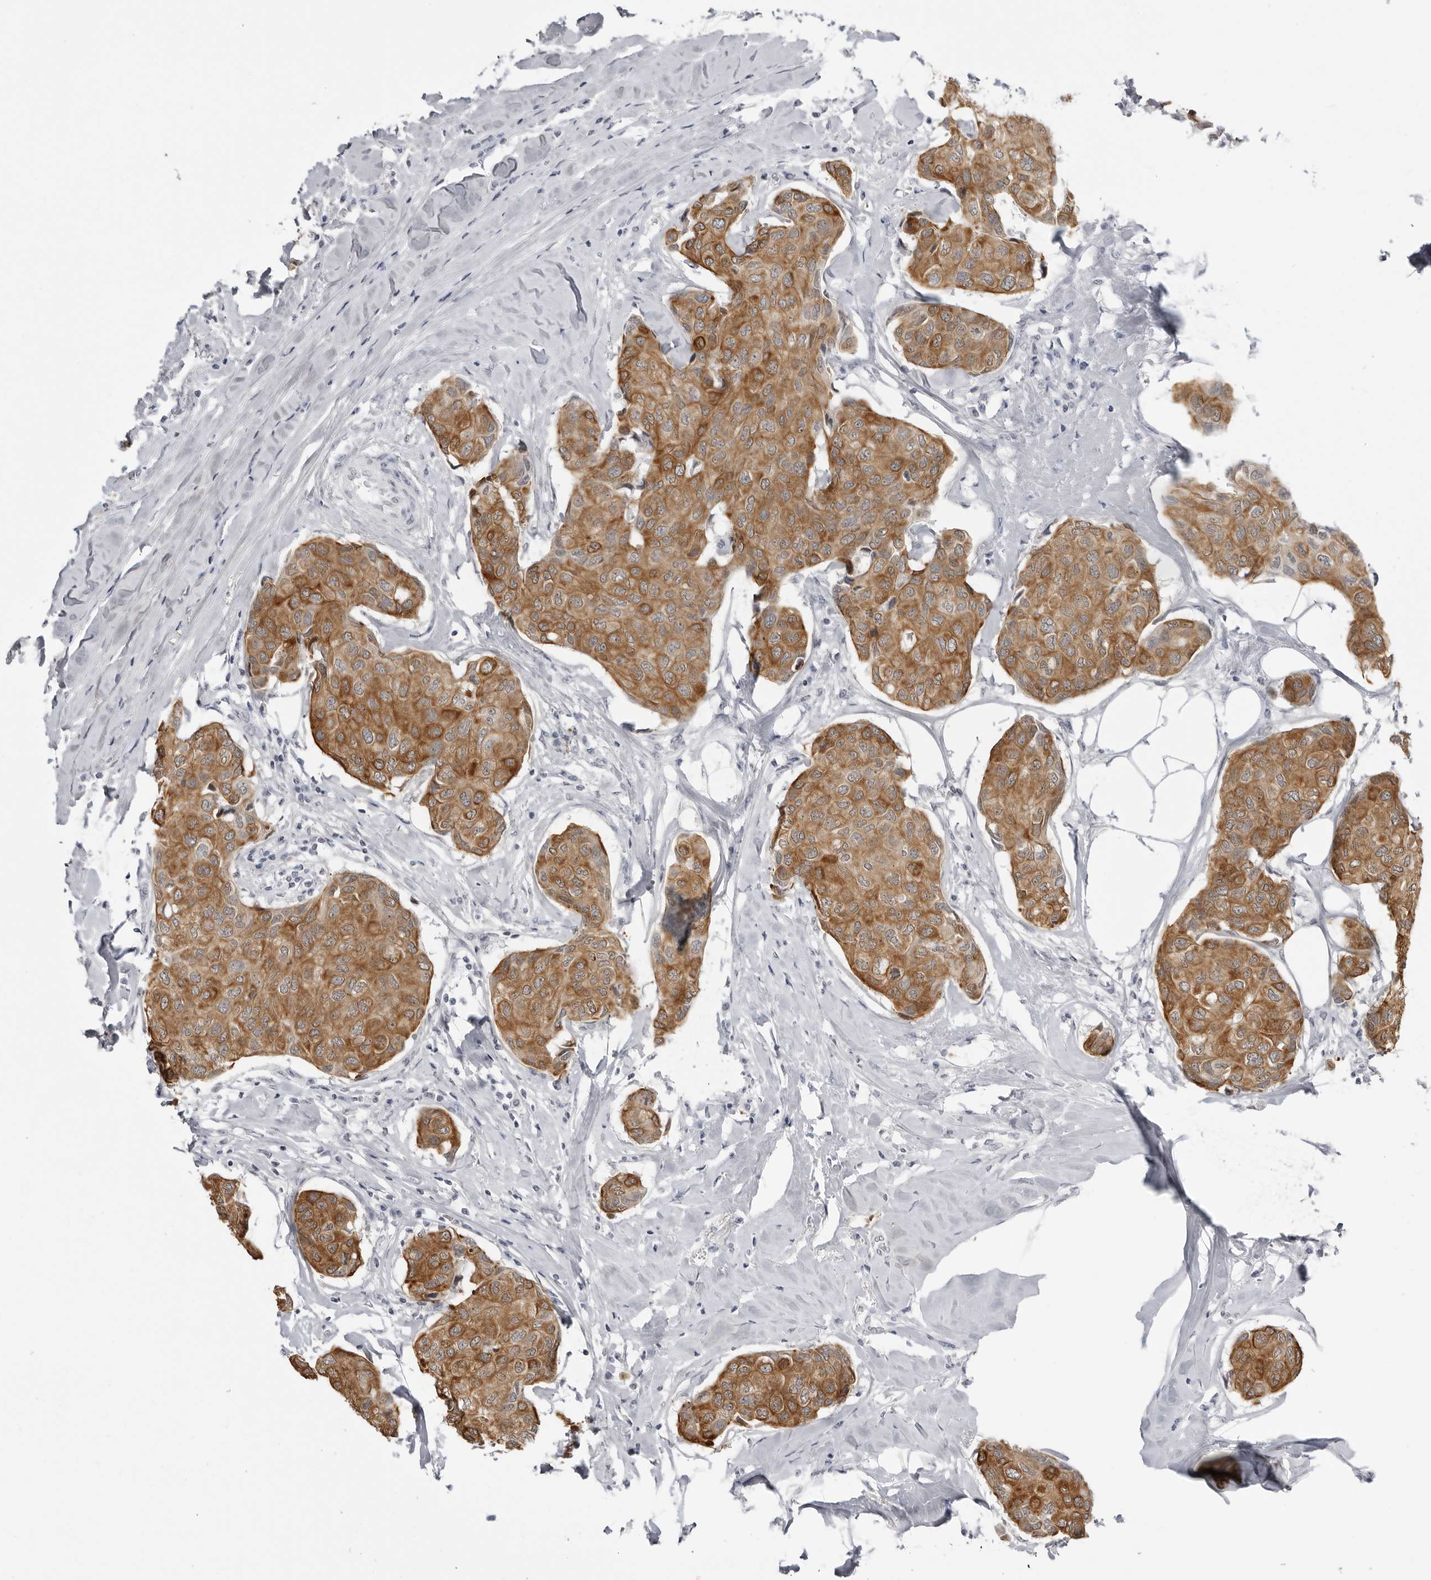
{"staining": {"intensity": "moderate", "quantity": ">75%", "location": "cytoplasmic/membranous"}, "tissue": "breast cancer", "cell_type": "Tumor cells", "image_type": "cancer", "snomed": [{"axis": "morphology", "description": "Duct carcinoma"}, {"axis": "topography", "description": "Breast"}], "caption": "Brown immunohistochemical staining in human breast infiltrating ductal carcinoma displays moderate cytoplasmic/membranous expression in about >75% of tumor cells.", "gene": "SERPINF2", "patient": {"sex": "female", "age": 80}}